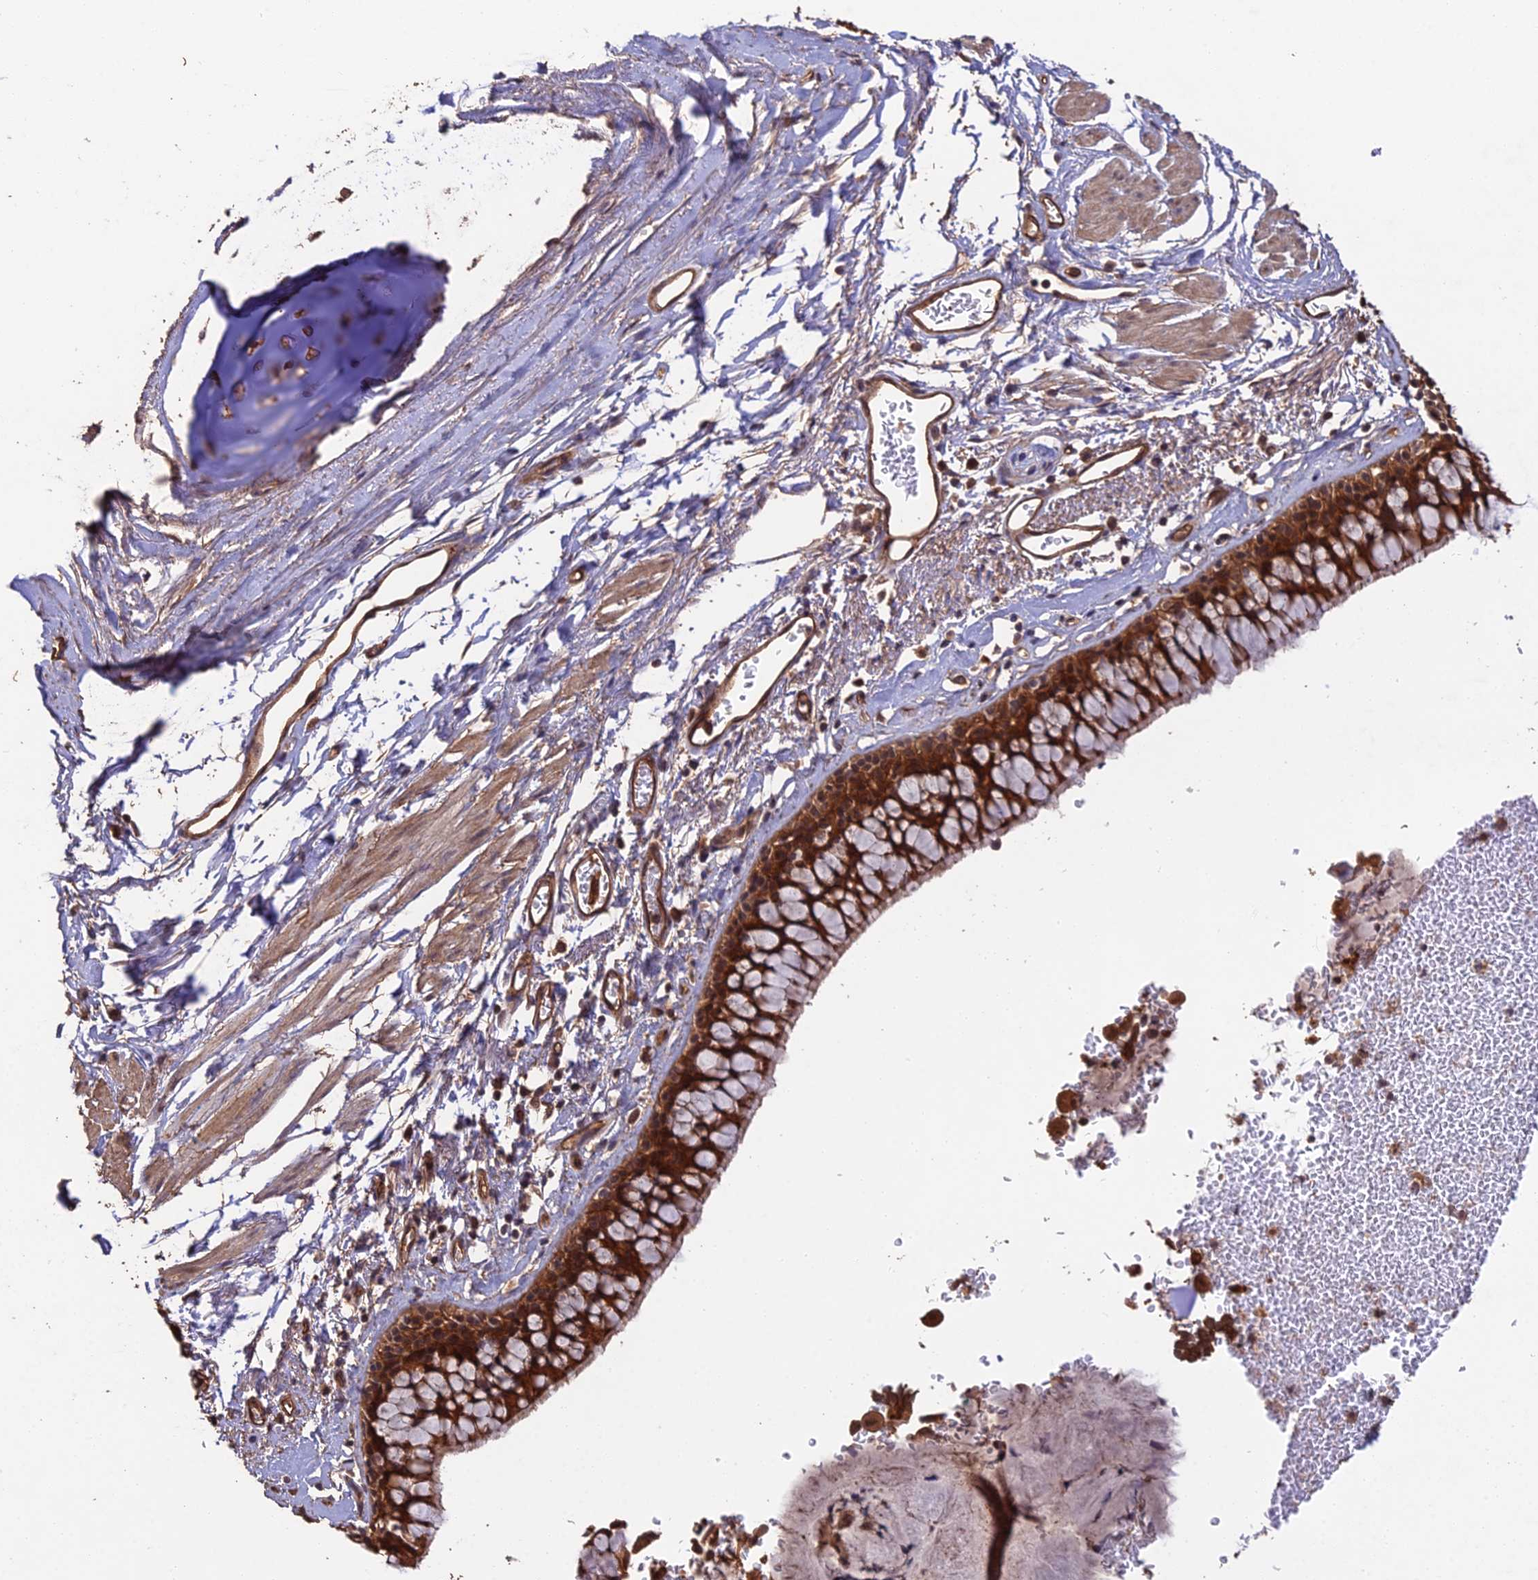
{"staining": {"intensity": "strong", "quantity": ">75%", "location": "cytoplasmic/membranous"}, "tissue": "bronchus", "cell_type": "Respiratory epithelial cells", "image_type": "normal", "snomed": [{"axis": "morphology", "description": "Normal tissue, NOS"}, {"axis": "morphology", "description": "Inflammation, NOS"}, {"axis": "topography", "description": "Cartilage tissue"}, {"axis": "topography", "description": "Bronchus"}, {"axis": "topography", "description": "Lung"}], "caption": "Benign bronchus demonstrates strong cytoplasmic/membranous positivity in about >75% of respiratory epithelial cells, visualized by immunohistochemistry. Nuclei are stained in blue.", "gene": "RALGAPA2", "patient": {"sex": "female", "age": 64}}